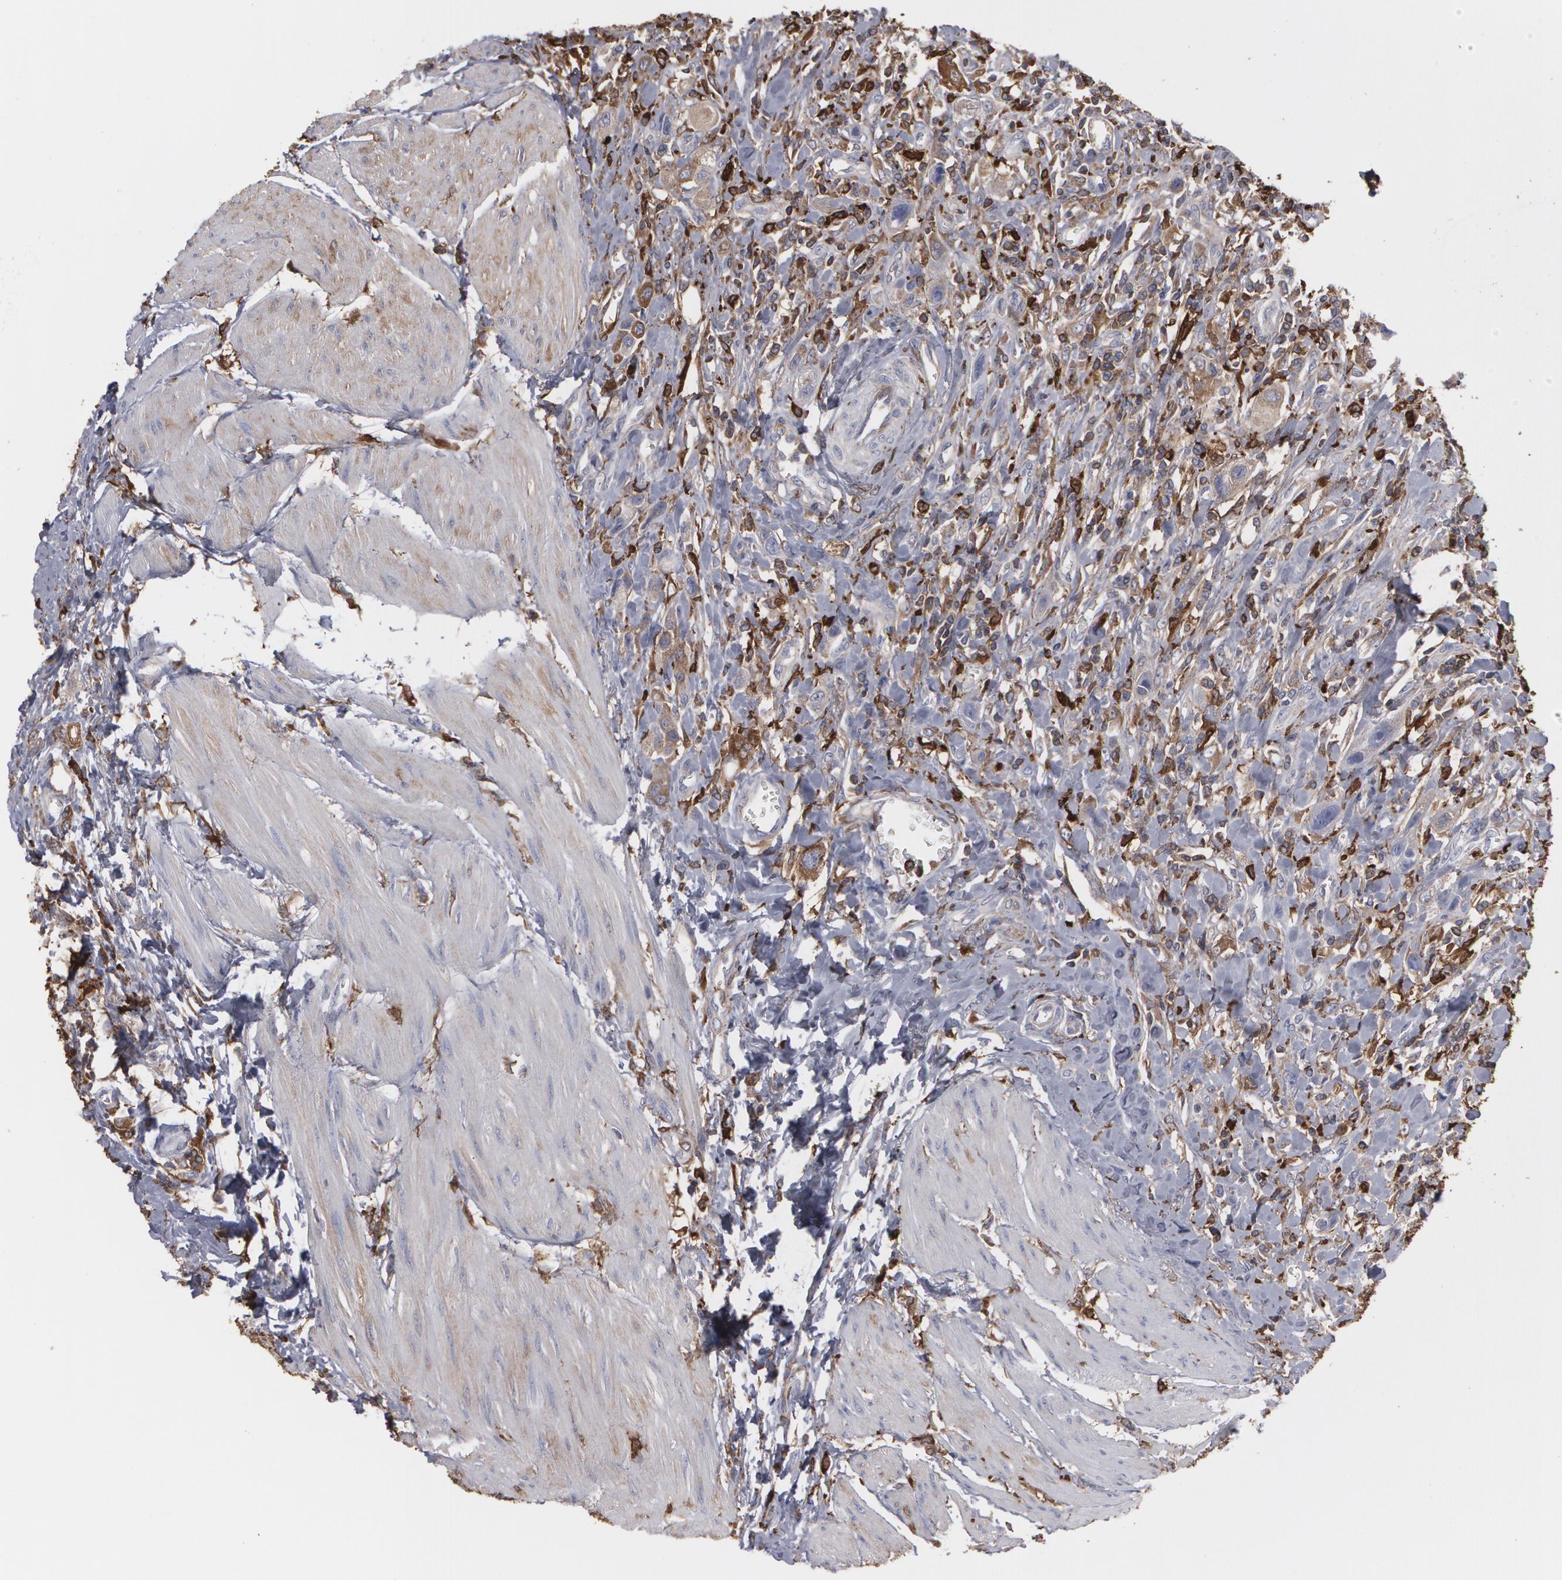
{"staining": {"intensity": "strong", "quantity": "25%-75%", "location": "cytoplasmic/membranous"}, "tissue": "urothelial cancer", "cell_type": "Tumor cells", "image_type": "cancer", "snomed": [{"axis": "morphology", "description": "Urothelial carcinoma, High grade"}, {"axis": "topography", "description": "Urinary bladder"}], "caption": "Strong cytoplasmic/membranous protein positivity is seen in approximately 25%-75% of tumor cells in urothelial carcinoma (high-grade).", "gene": "ODC1", "patient": {"sex": "male", "age": 50}}